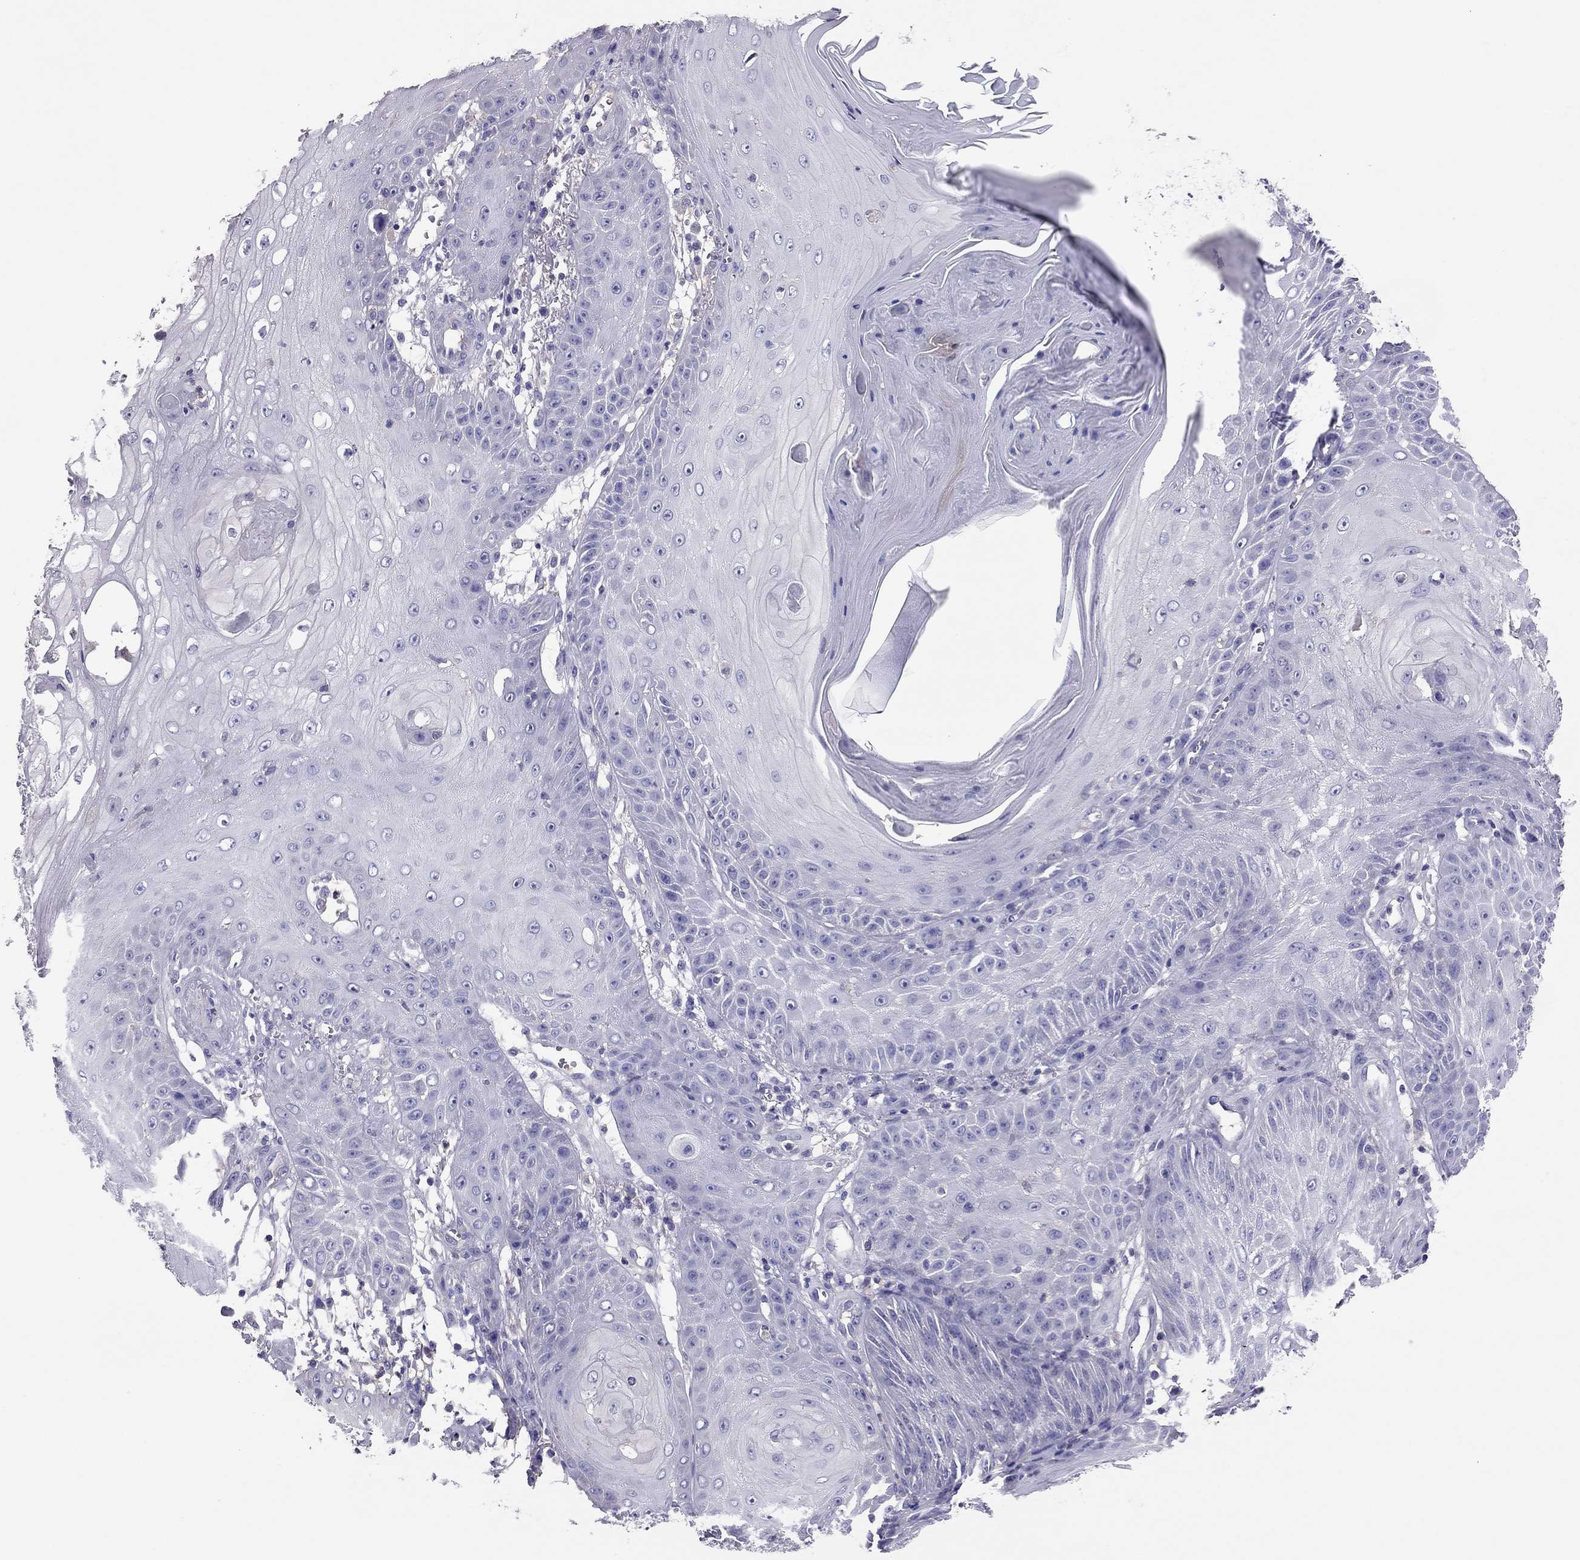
{"staining": {"intensity": "negative", "quantity": "none", "location": "none"}, "tissue": "skin cancer", "cell_type": "Tumor cells", "image_type": "cancer", "snomed": [{"axis": "morphology", "description": "Squamous cell carcinoma, NOS"}, {"axis": "topography", "description": "Skin"}], "caption": "High magnification brightfield microscopy of skin cancer stained with DAB (3,3'-diaminobenzidine) (brown) and counterstained with hematoxylin (blue): tumor cells show no significant staining.", "gene": "TEX22", "patient": {"sex": "male", "age": 70}}